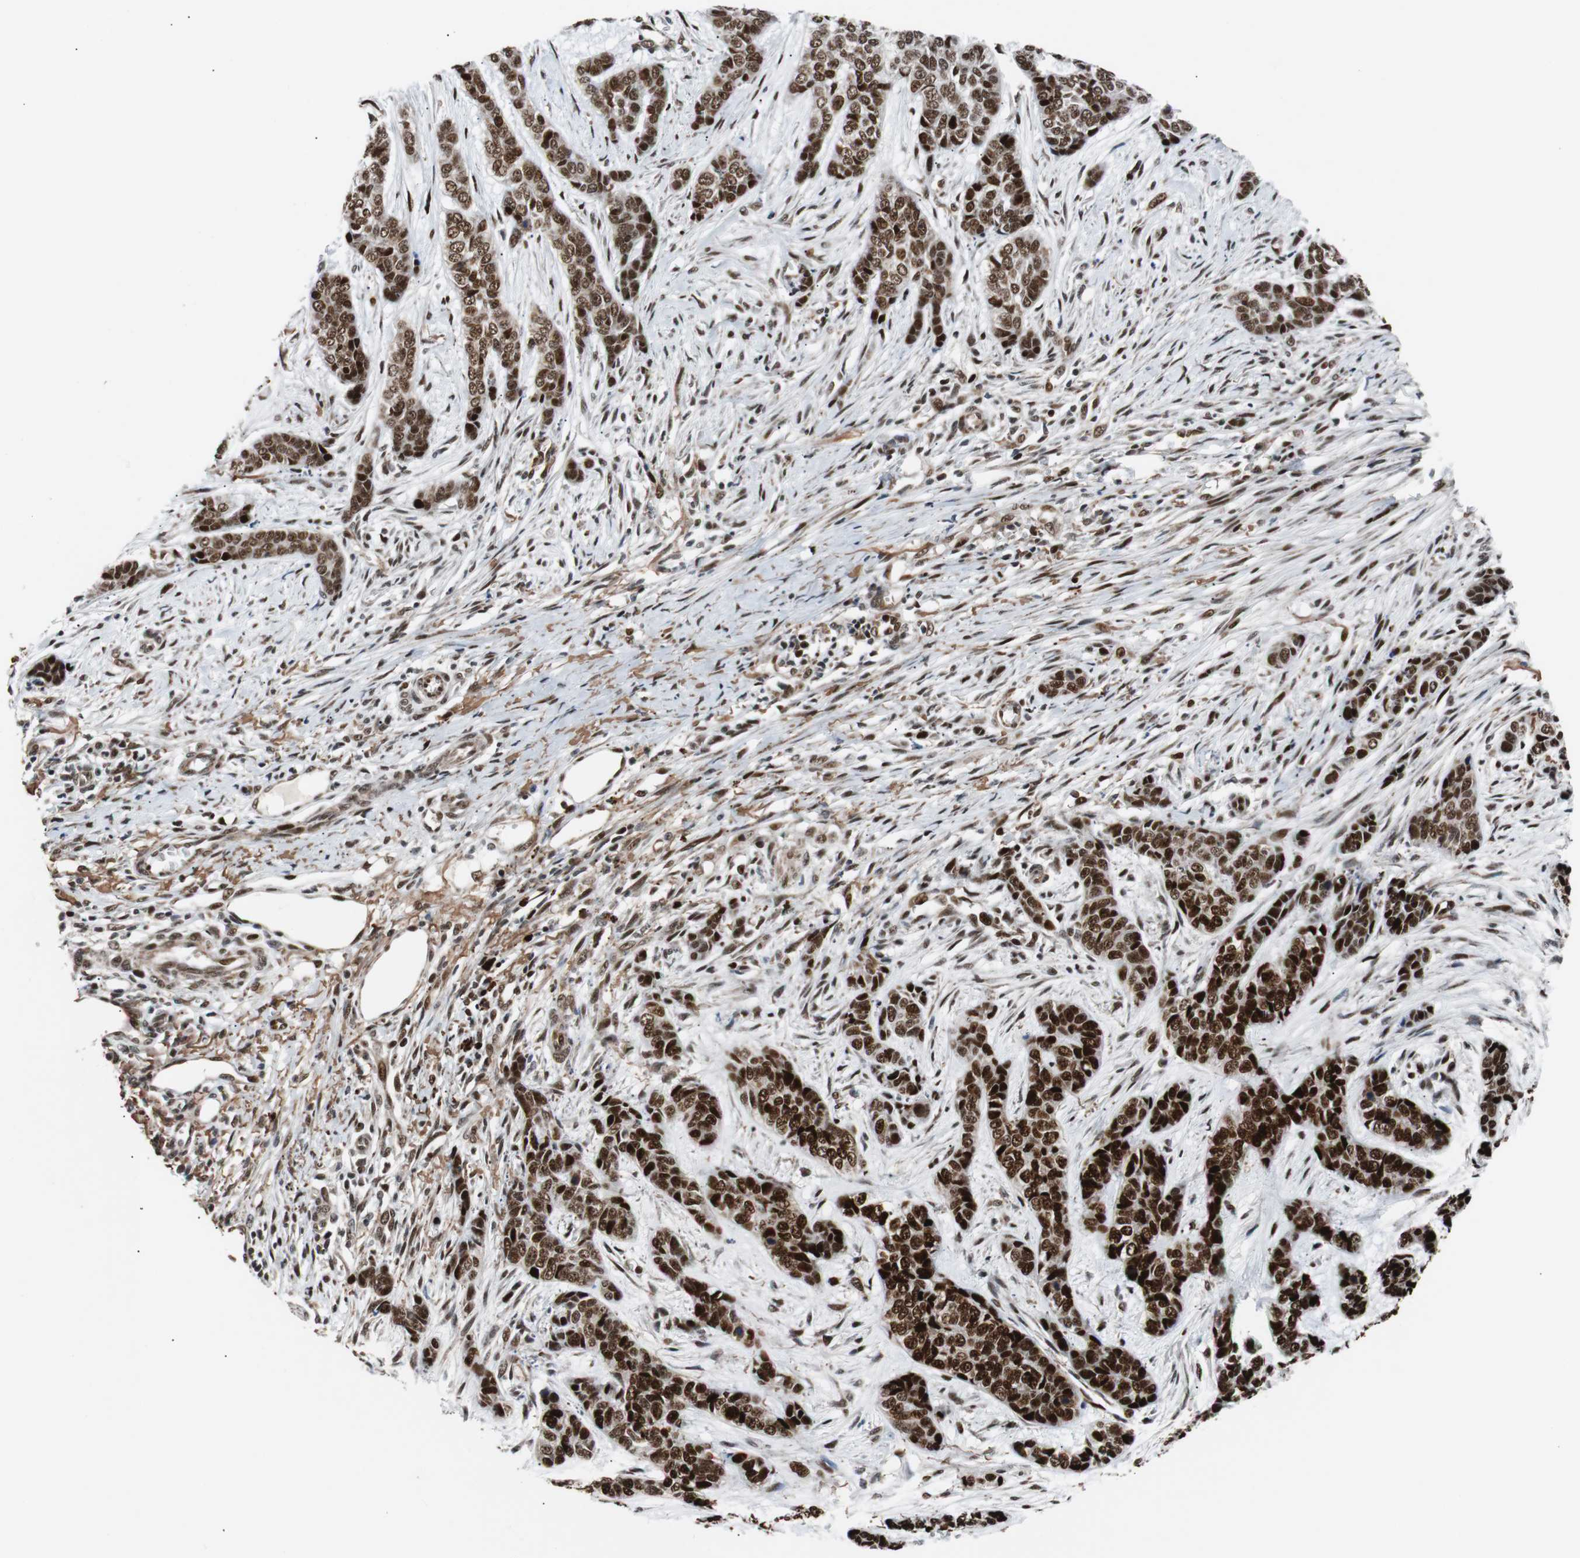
{"staining": {"intensity": "strong", "quantity": ">75%", "location": "nuclear"}, "tissue": "skin cancer", "cell_type": "Tumor cells", "image_type": "cancer", "snomed": [{"axis": "morphology", "description": "Basal cell carcinoma"}, {"axis": "topography", "description": "Skin"}], "caption": "High-magnification brightfield microscopy of skin cancer stained with DAB (3,3'-diaminobenzidine) (brown) and counterstained with hematoxylin (blue). tumor cells exhibit strong nuclear expression is present in approximately>75% of cells. (Stains: DAB (3,3'-diaminobenzidine) in brown, nuclei in blue, Microscopy: brightfield microscopy at high magnification).", "gene": "NBL1", "patient": {"sex": "female", "age": 64}}